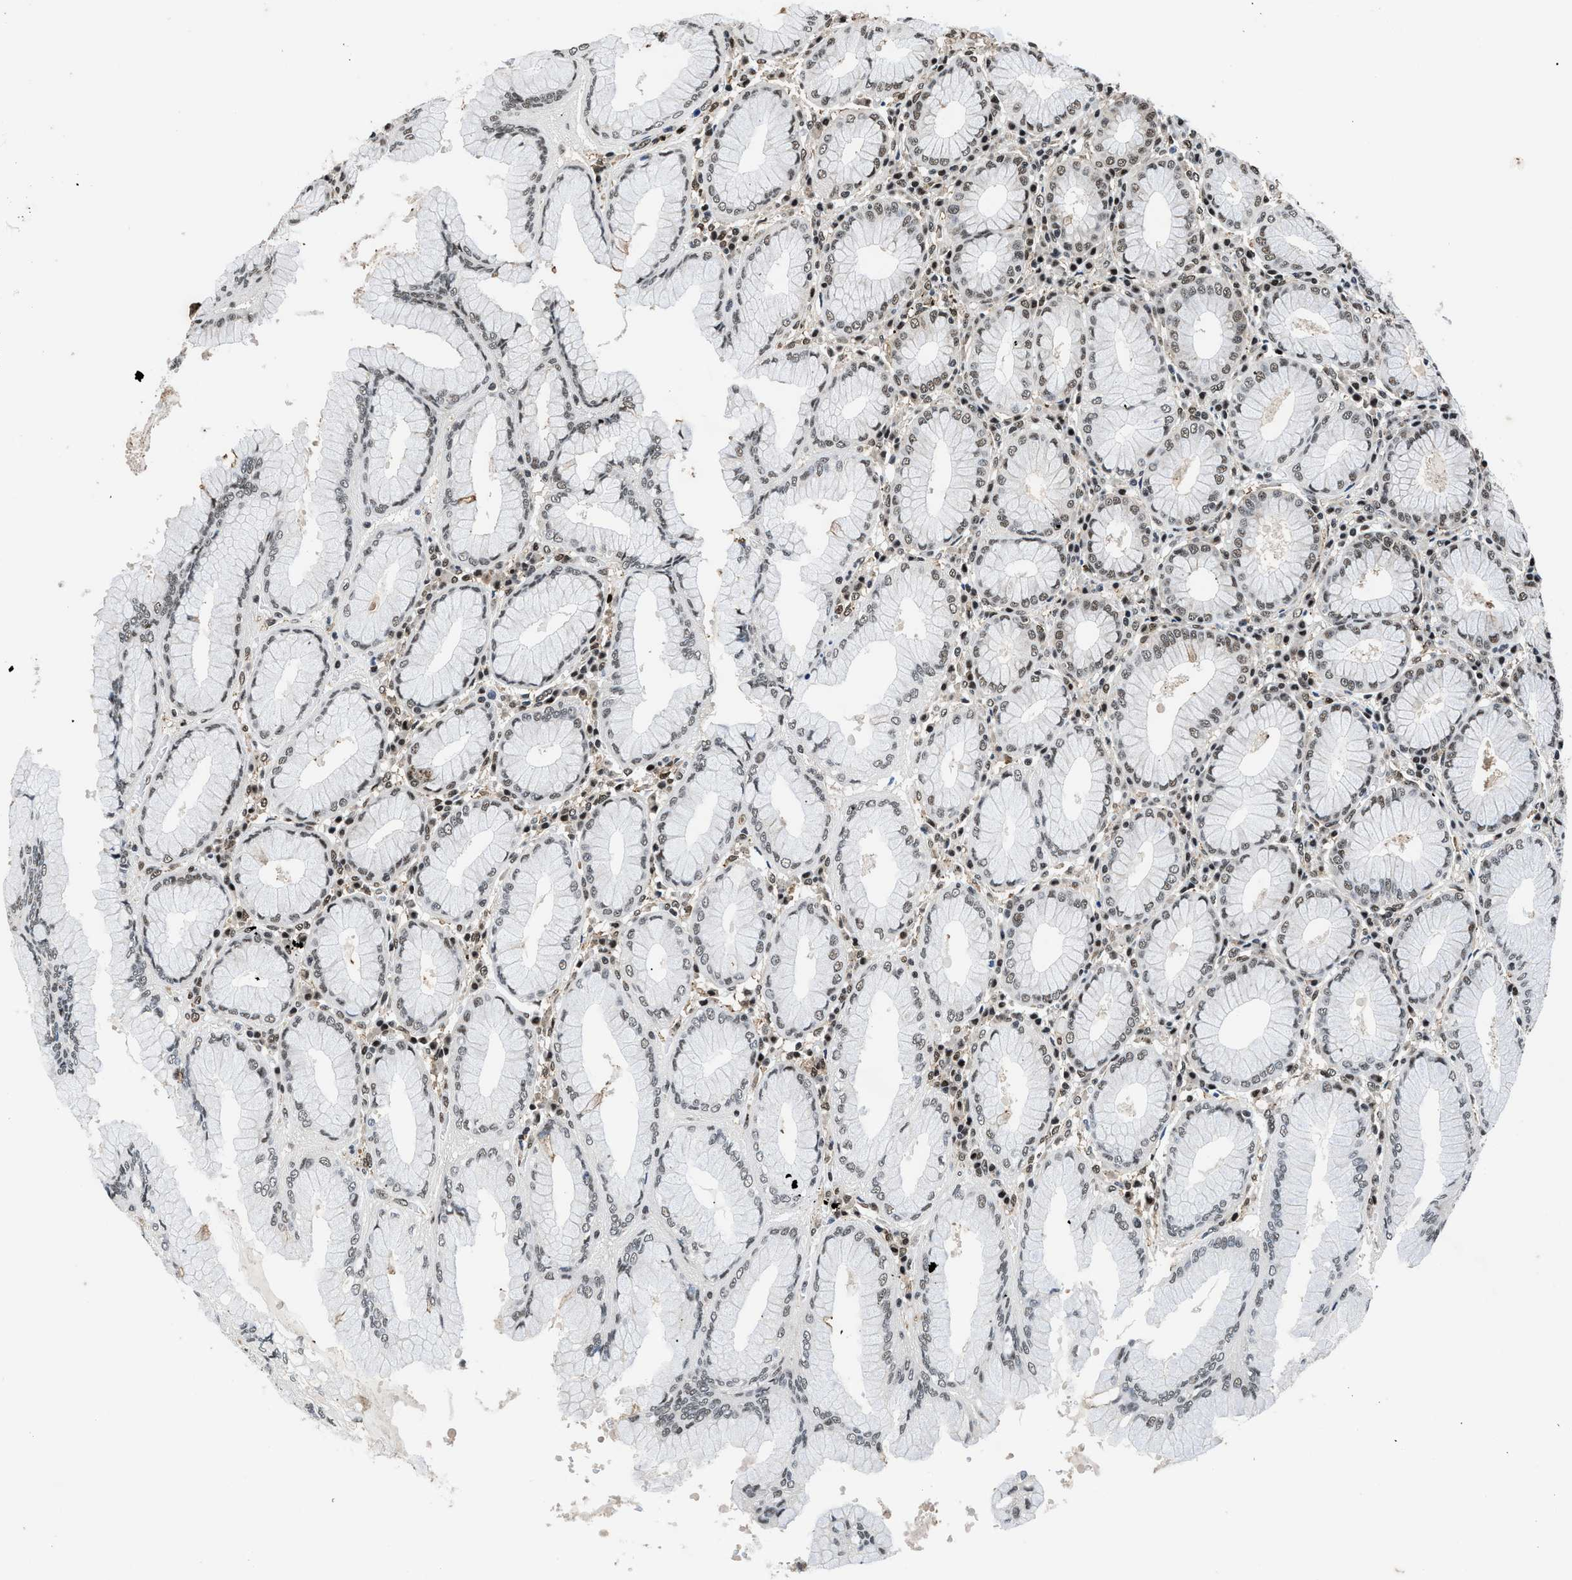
{"staining": {"intensity": "strong", "quantity": "25%-75%", "location": "cytoplasmic/membranous,nuclear"}, "tissue": "stomach", "cell_type": "Glandular cells", "image_type": "normal", "snomed": [{"axis": "morphology", "description": "Normal tissue, NOS"}, {"axis": "topography", "description": "Stomach"}, {"axis": "topography", "description": "Stomach, lower"}], "caption": "A brown stain shows strong cytoplasmic/membranous,nuclear expression of a protein in glandular cells of normal human stomach. The staining was performed using DAB (3,3'-diaminobenzidine), with brown indicating positive protein expression. Nuclei are stained blue with hematoxylin.", "gene": "HNRNPF", "patient": {"sex": "female", "age": 56}}